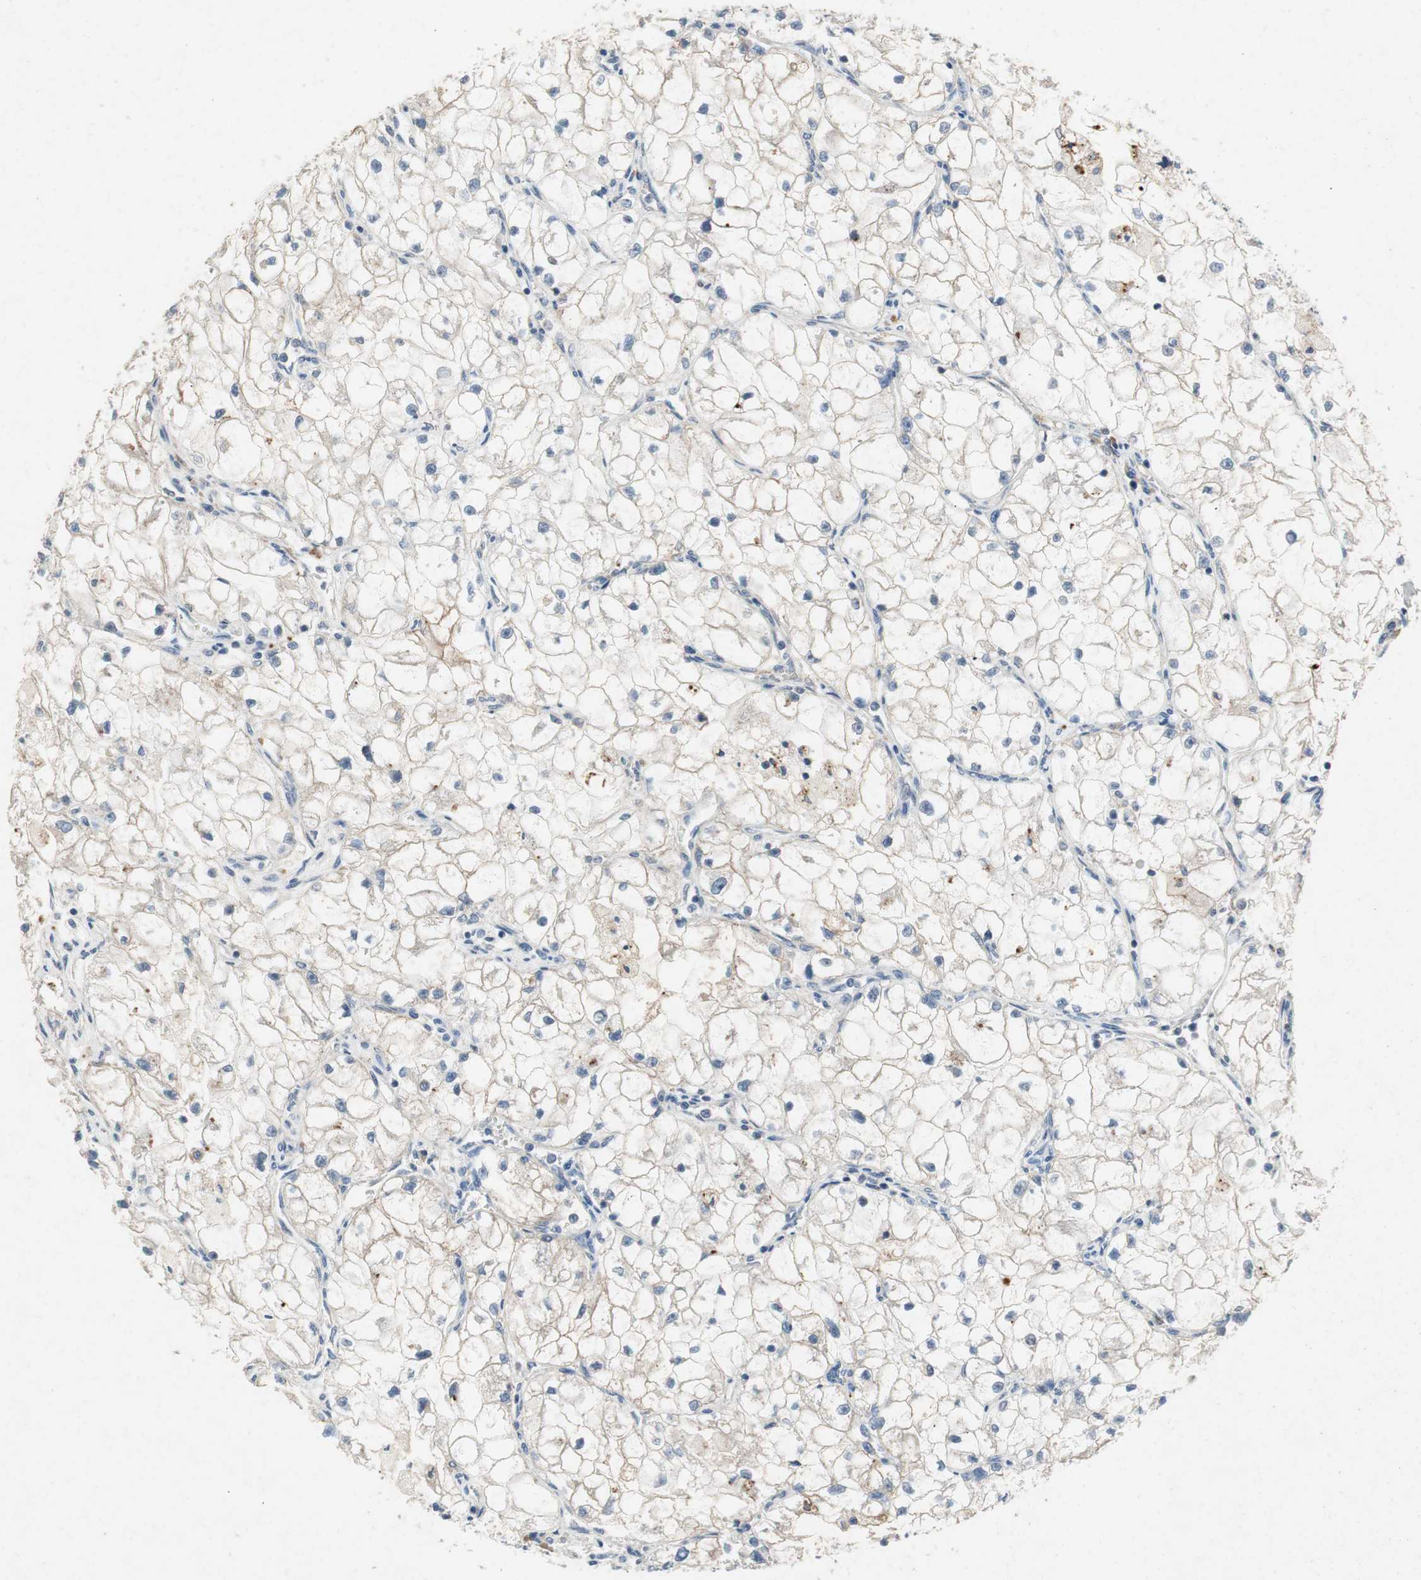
{"staining": {"intensity": "negative", "quantity": "none", "location": "none"}, "tissue": "renal cancer", "cell_type": "Tumor cells", "image_type": "cancer", "snomed": [{"axis": "morphology", "description": "Adenocarcinoma, NOS"}, {"axis": "topography", "description": "Kidney"}], "caption": "Renal cancer (adenocarcinoma) was stained to show a protein in brown. There is no significant staining in tumor cells.", "gene": "ALPL", "patient": {"sex": "female", "age": 70}}